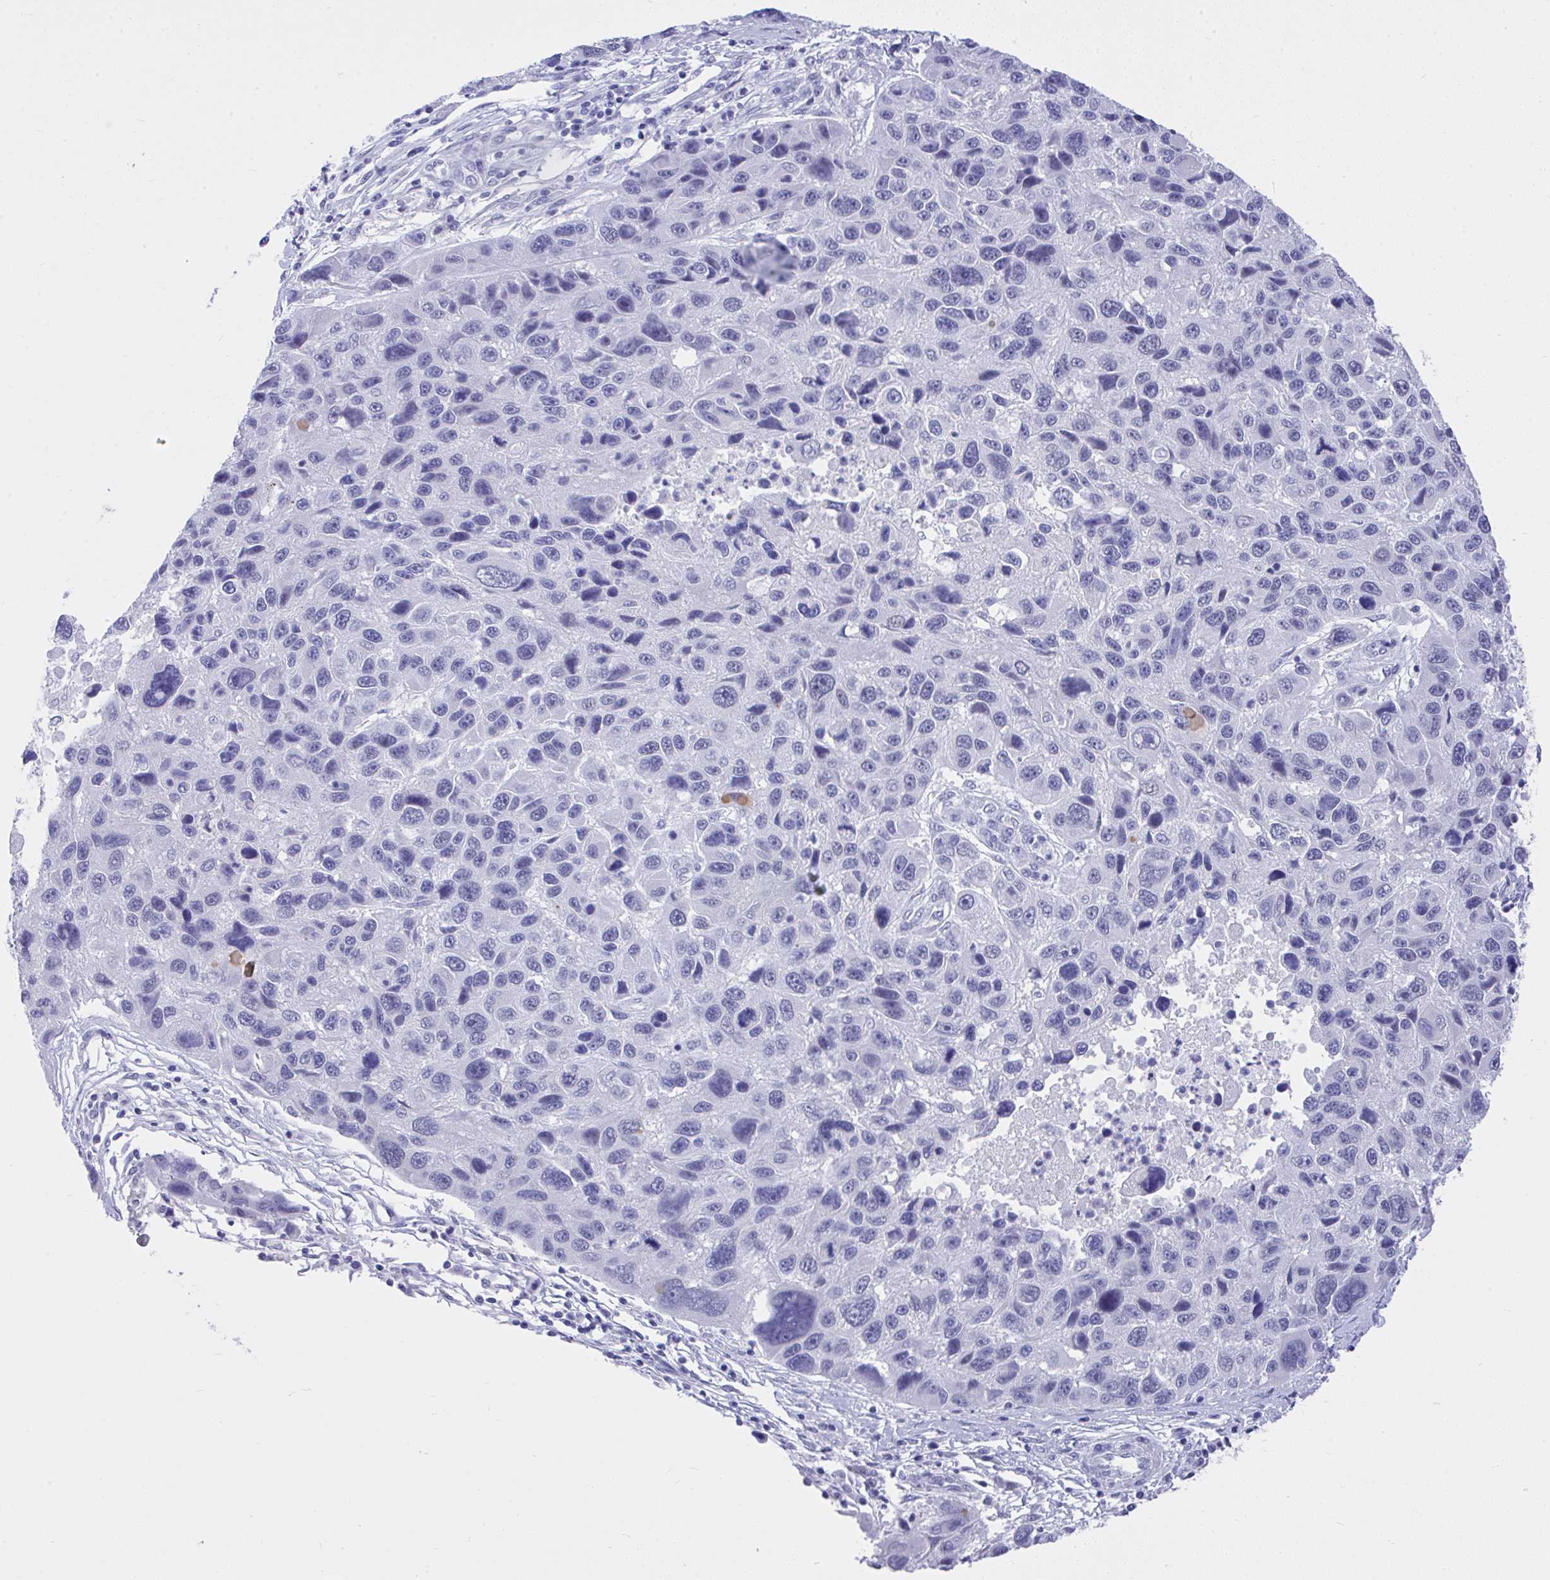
{"staining": {"intensity": "negative", "quantity": "none", "location": "none"}, "tissue": "melanoma", "cell_type": "Tumor cells", "image_type": "cancer", "snomed": [{"axis": "morphology", "description": "Malignant melanoma, NOS"}, {"axis": "topography", "description": "Skin"}], "caption": "Melanoma stained for a protein using immunohistochemistry reveals no positivity tumor cells.", "gene": "MS4A12", "patient": {"sex": "male", "age": 53}}